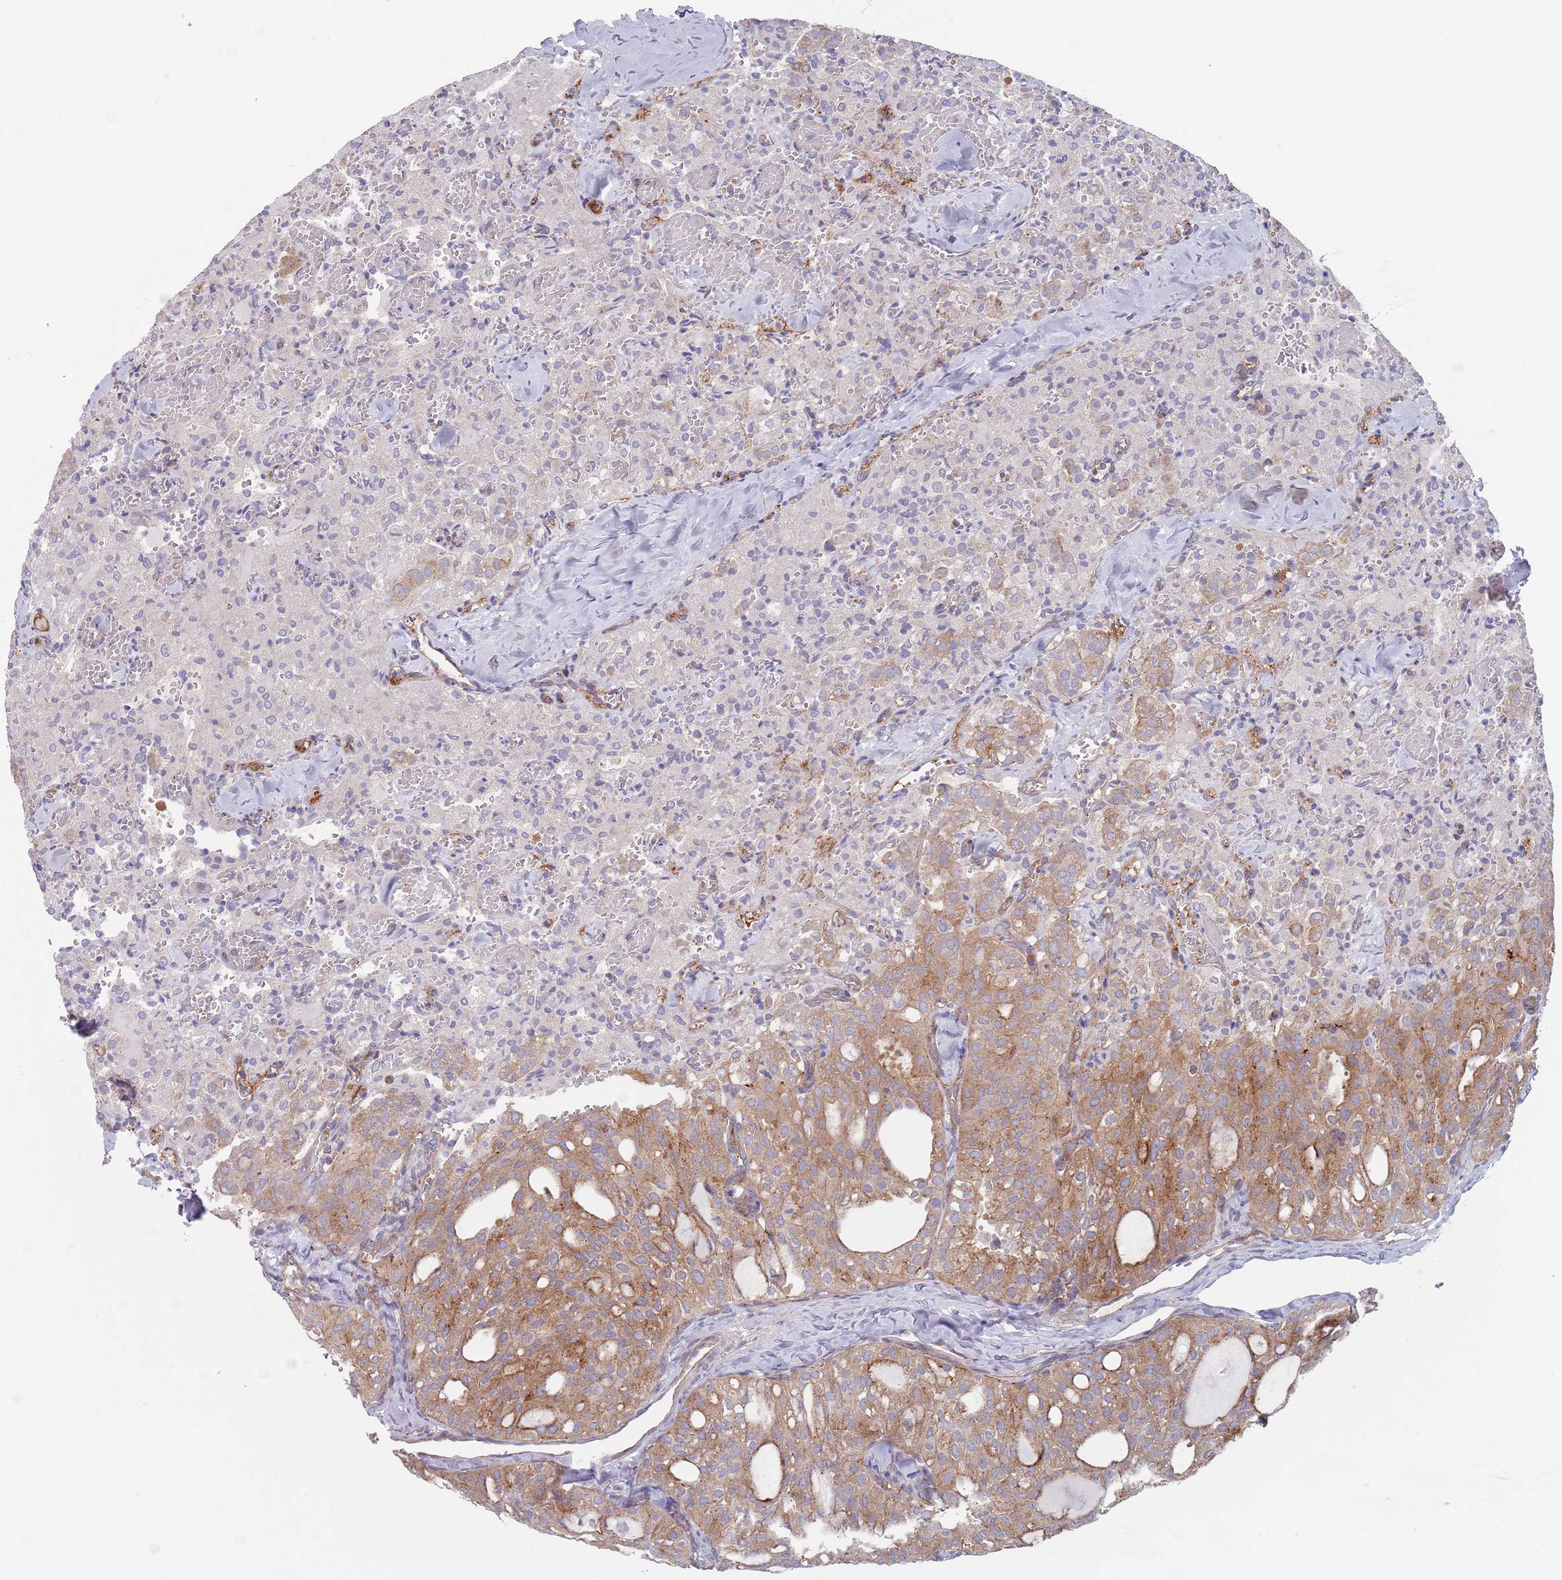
{"staining": {"intensity": "moderate", "quantity": ">75%", "location": "cytoplasmic/membranous"}, "tissue": "thyroid cancer", "cell_type": "Tumor cells", "image_type": "cancer", "snomed": [{"axis": "morphology", "description": "Follicular adenoma carcinoma, NOS"}, {"axis": "topography", "description": "Thyroid gland"}], "caption": "This is an image of IHC staining of follicular adenoma carcinoma (thyroid), which shows moderate positivity in the cytoplasmic/membranous of tumor cells.", "gene": "APPL2", "patient": {"sex": "male", "age": 75}}